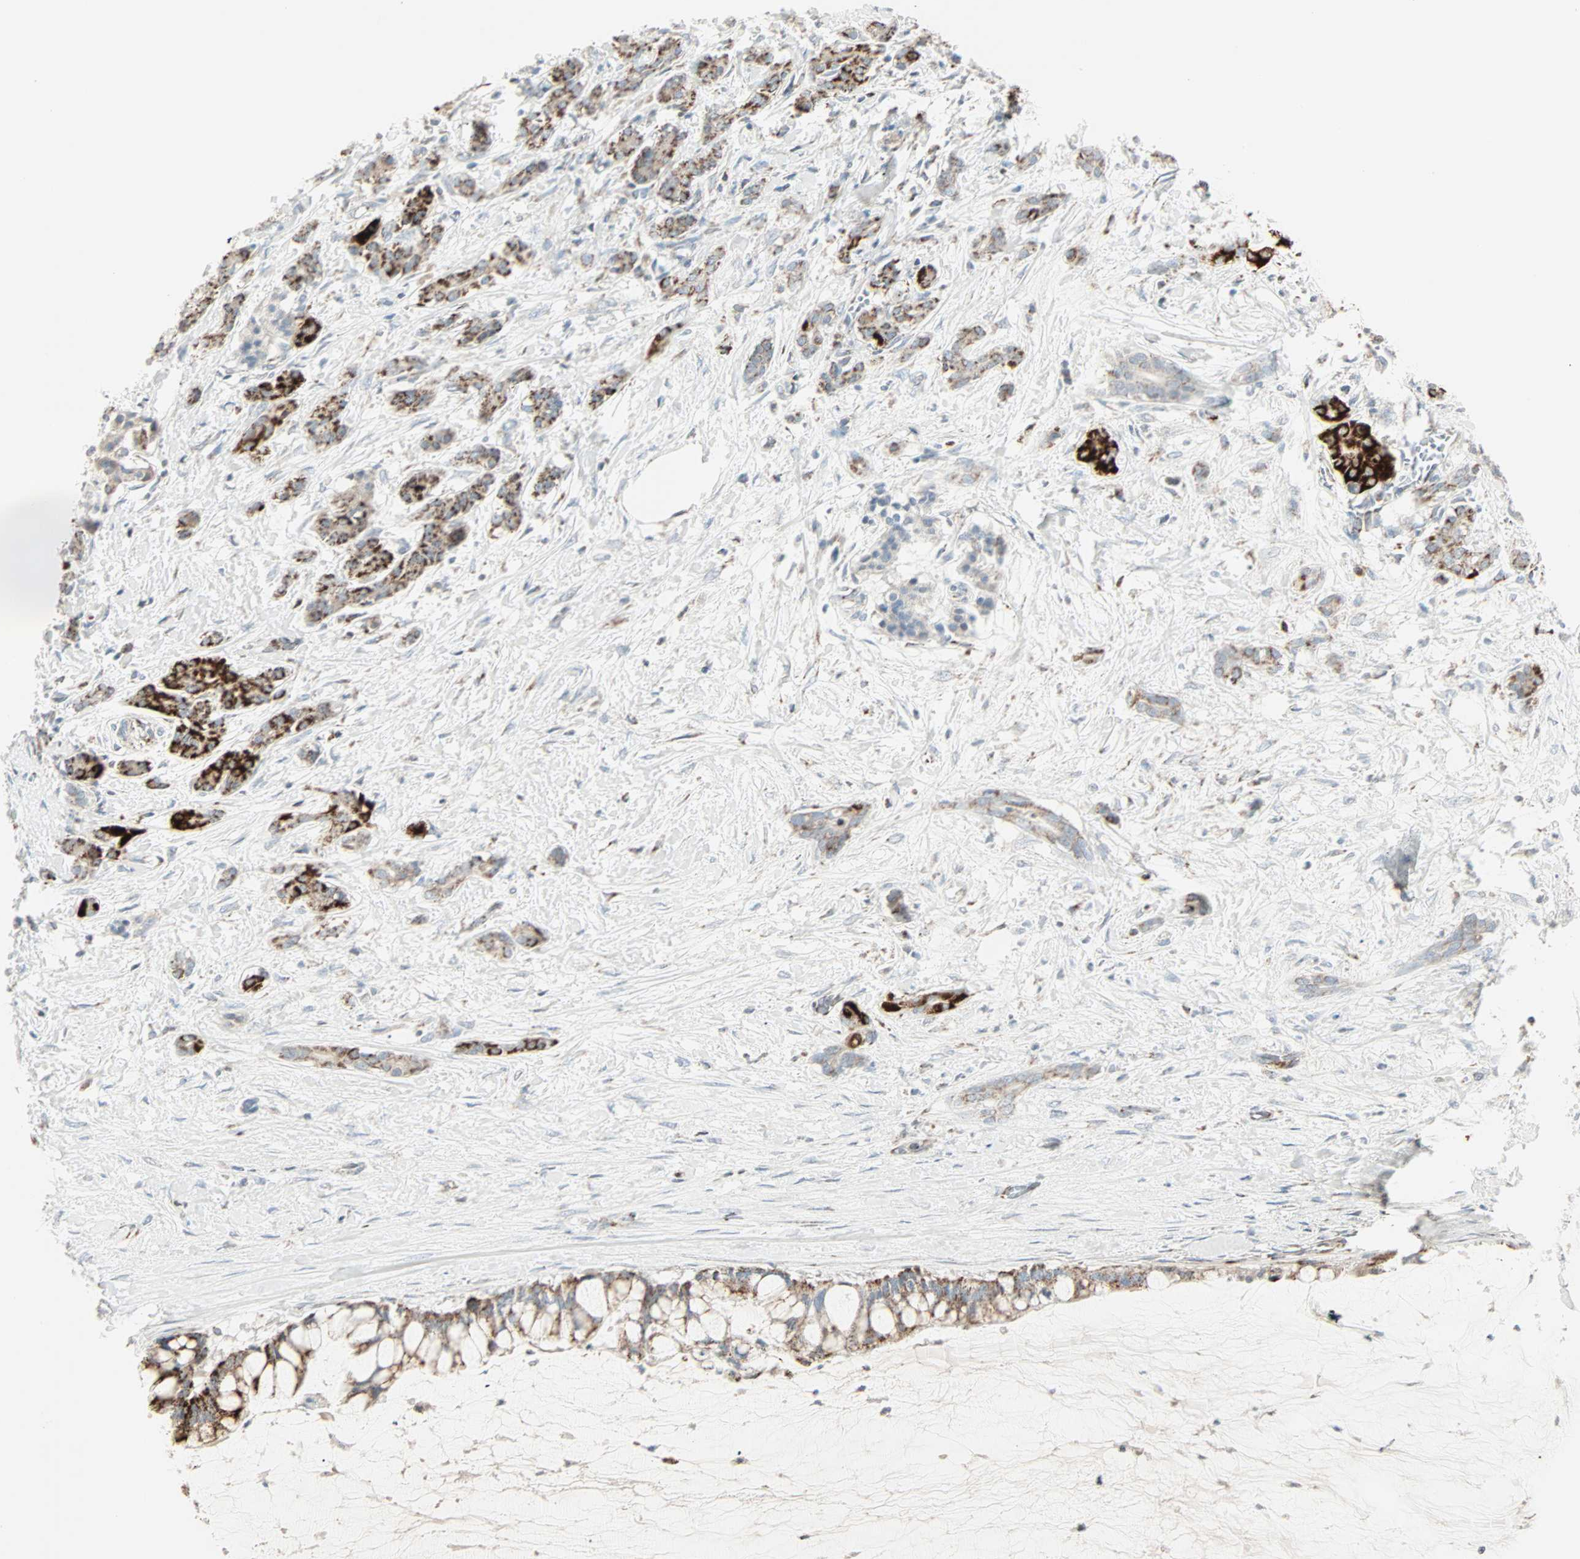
{"staining": {"intensity": "strong", "quantity": "<25%", "location": "cytoplasmic/membranous"}, "tissue": "pancreatic cancer", "cell_type": "Tumor cells", "image_type": "cancer", "snomed": [{"axis": "morphology", "description": "Adenocarcinoma, NOS"}, {"axis": "topography", "description": "Pancreas"}], "caption": "A histopathology image of pancreatic cancer stained for a protein shows strong cytoplasmic/membranous brown staining in tumor cells.", "gene": "IDH2", "patient": {"sex": "male", "age": 41}}